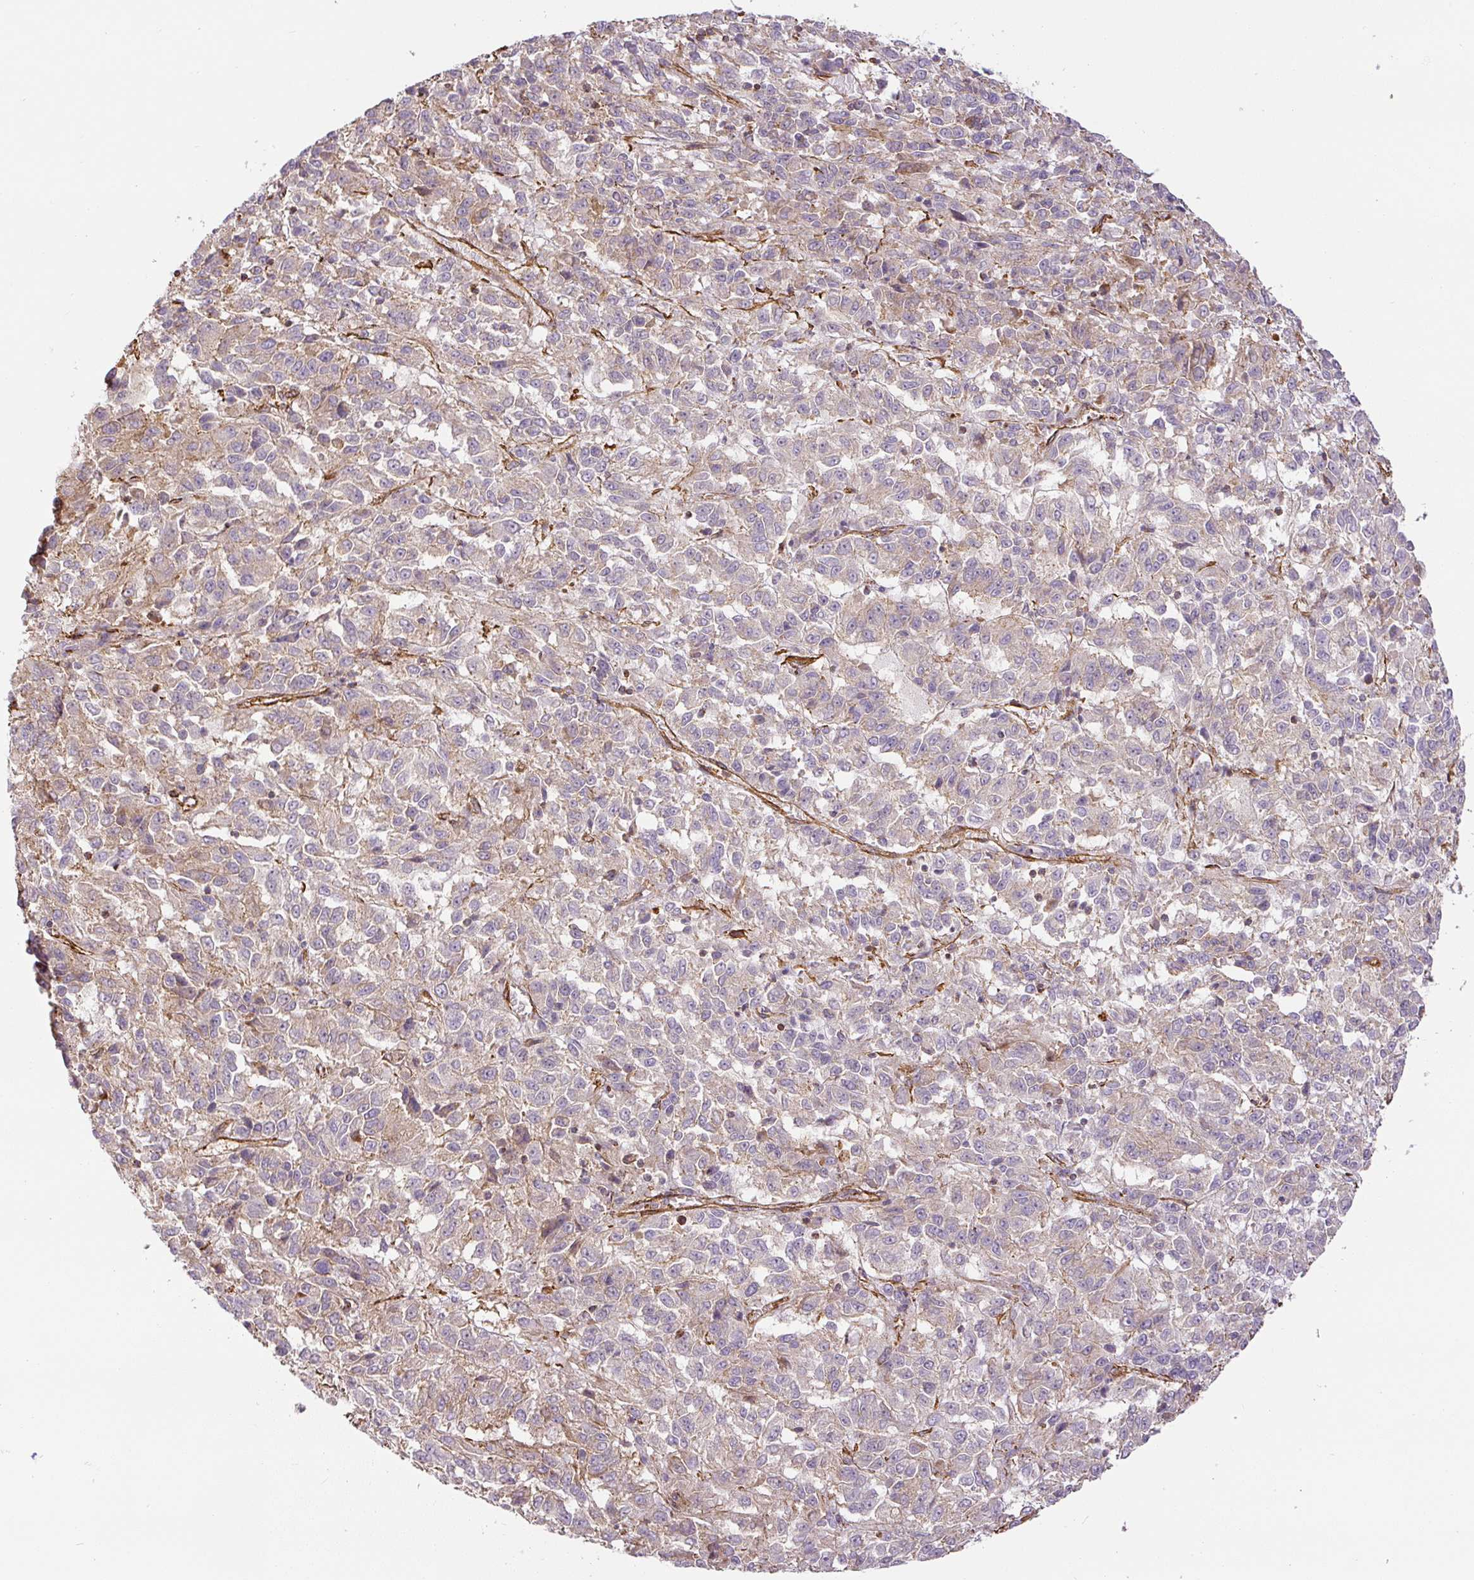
{"staining": {"intensity": "weak", "quantity": "25%-75%", "location": "cytoplasmic/membranous"}, "tissue": "melanoma", "cell_type": "Tumor cells", "image_type": "cancer", "snomed": [{"axis": "morphology", "description": "Malignant melanoma, Metastatic site"}, {"axis": "topography", "description": "Lung"}], "caption": "Protein analysis of melanoma tissue shows weak cytoplasmic/membranous expression in about 25%-75% of tumor cells.", "gene": "MYL12A", "patient": {"sex": "male", "age": 64}}